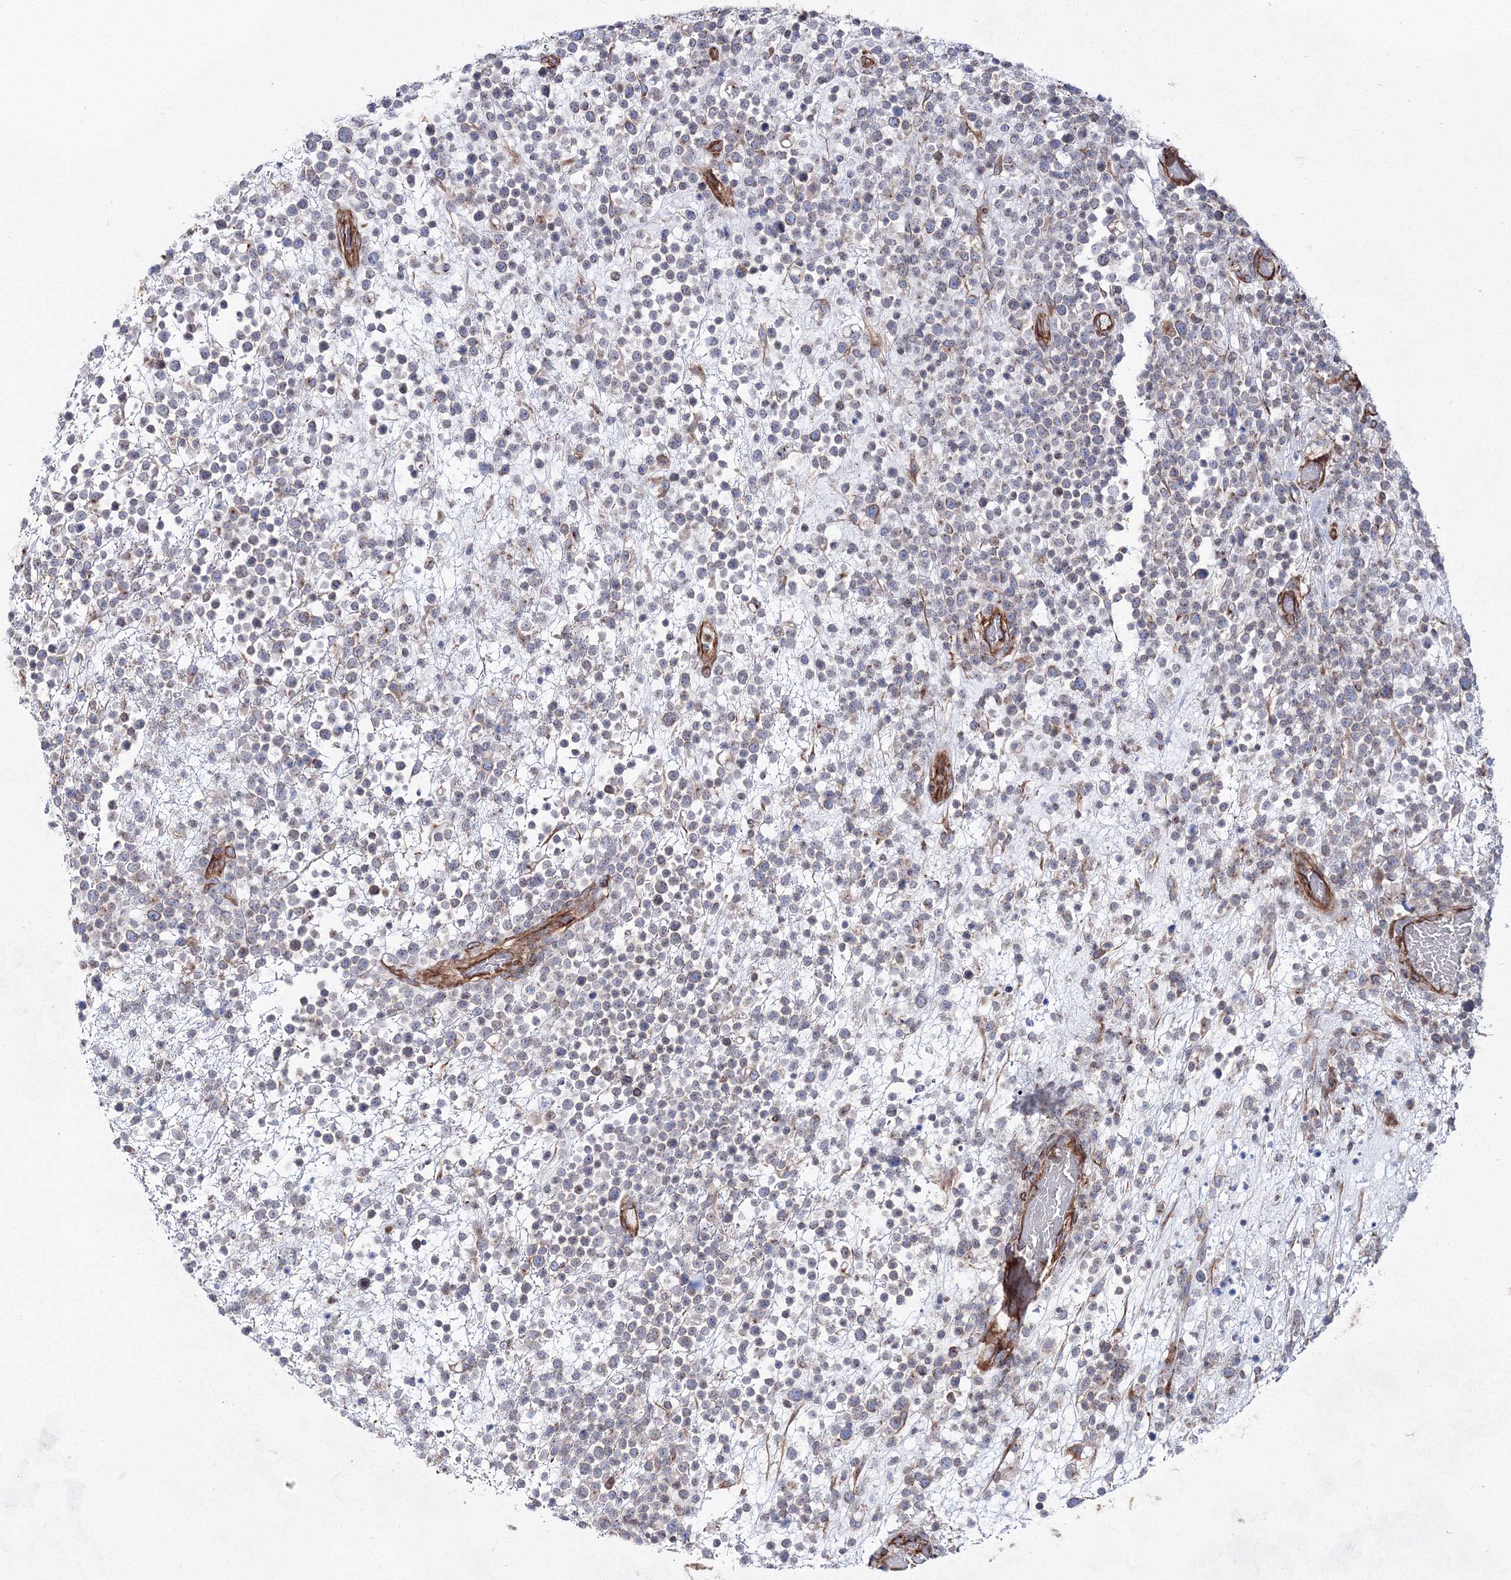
{"staining": {"intensity": "negative", "quantity": "none", "location": "none"}, "tissue": "lymphoma", "cell_type": "Tumor cells", "image_type": "cancer", "snomed": [{"axis": "morphology", "description": "Malignant lymphoma, non-Hodgkin's type, High grade"}, {"axis": "topography", "description": "Colon"}], "caption": "This is a micrograph of immunohistochemistry (IHC) staining of lymphoma, which shows no staining in tumor cells.", "gene": "ANKRD37", "patient": {"sex": "female", "age": 53}}